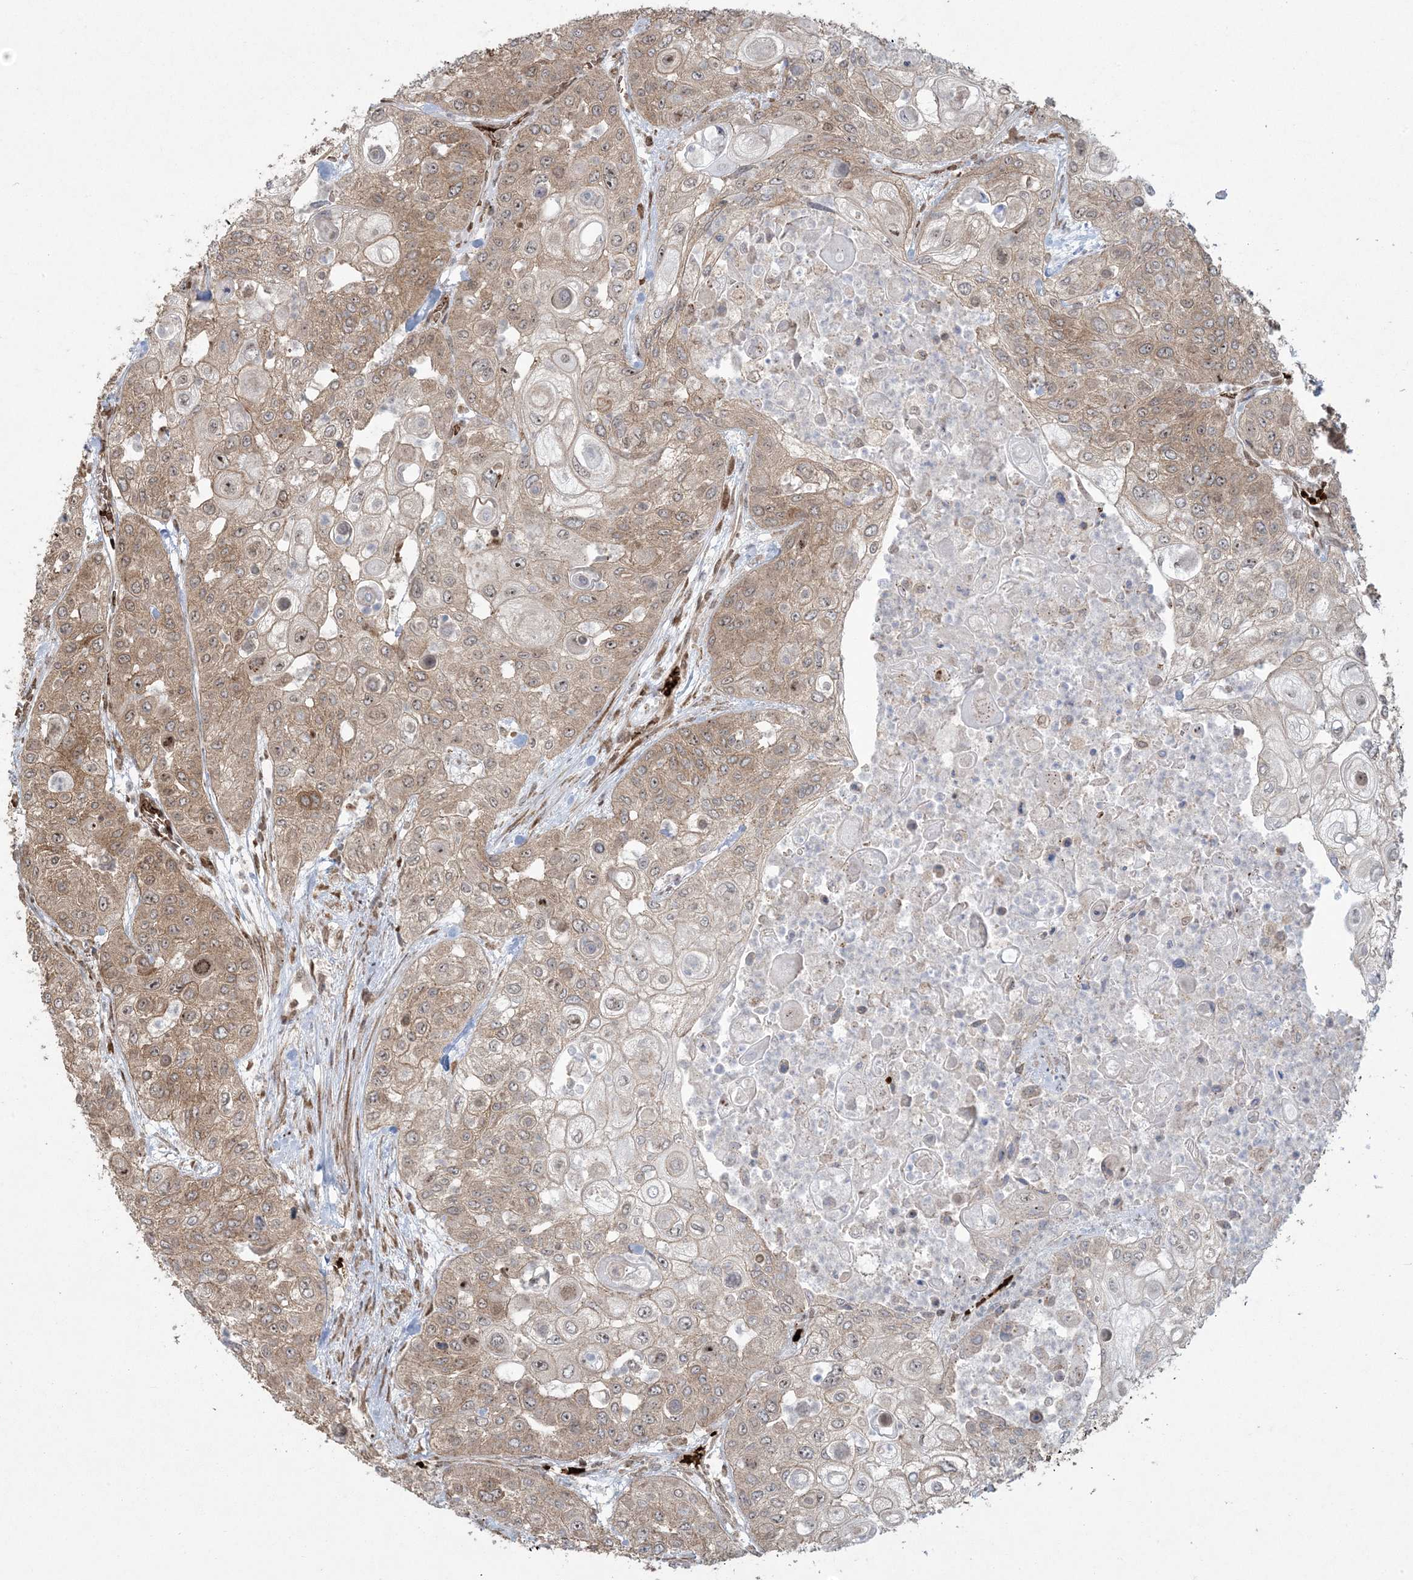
{"staining": {"intensity": "weak", "quantity": ">75%", "location": "cytoplasmic/membranous"}, "tissue": "urothelial cancer", "cell_type": "Tumor cells", "image_type": "cancer", "snomed": [{"axis": "morphology", "description": "Urothelial carcinoma, High grade"}, {"axis": "topography", "description": "Urinary bladder"}], "caption": "Tumor cells exhibit weak cytoplasmic/membranous staining in approximately >75% of cells in urothelial carcinoma (high-grade).", "gene": "ABCF3", "patient": {"sex": "female", "age": 79}}